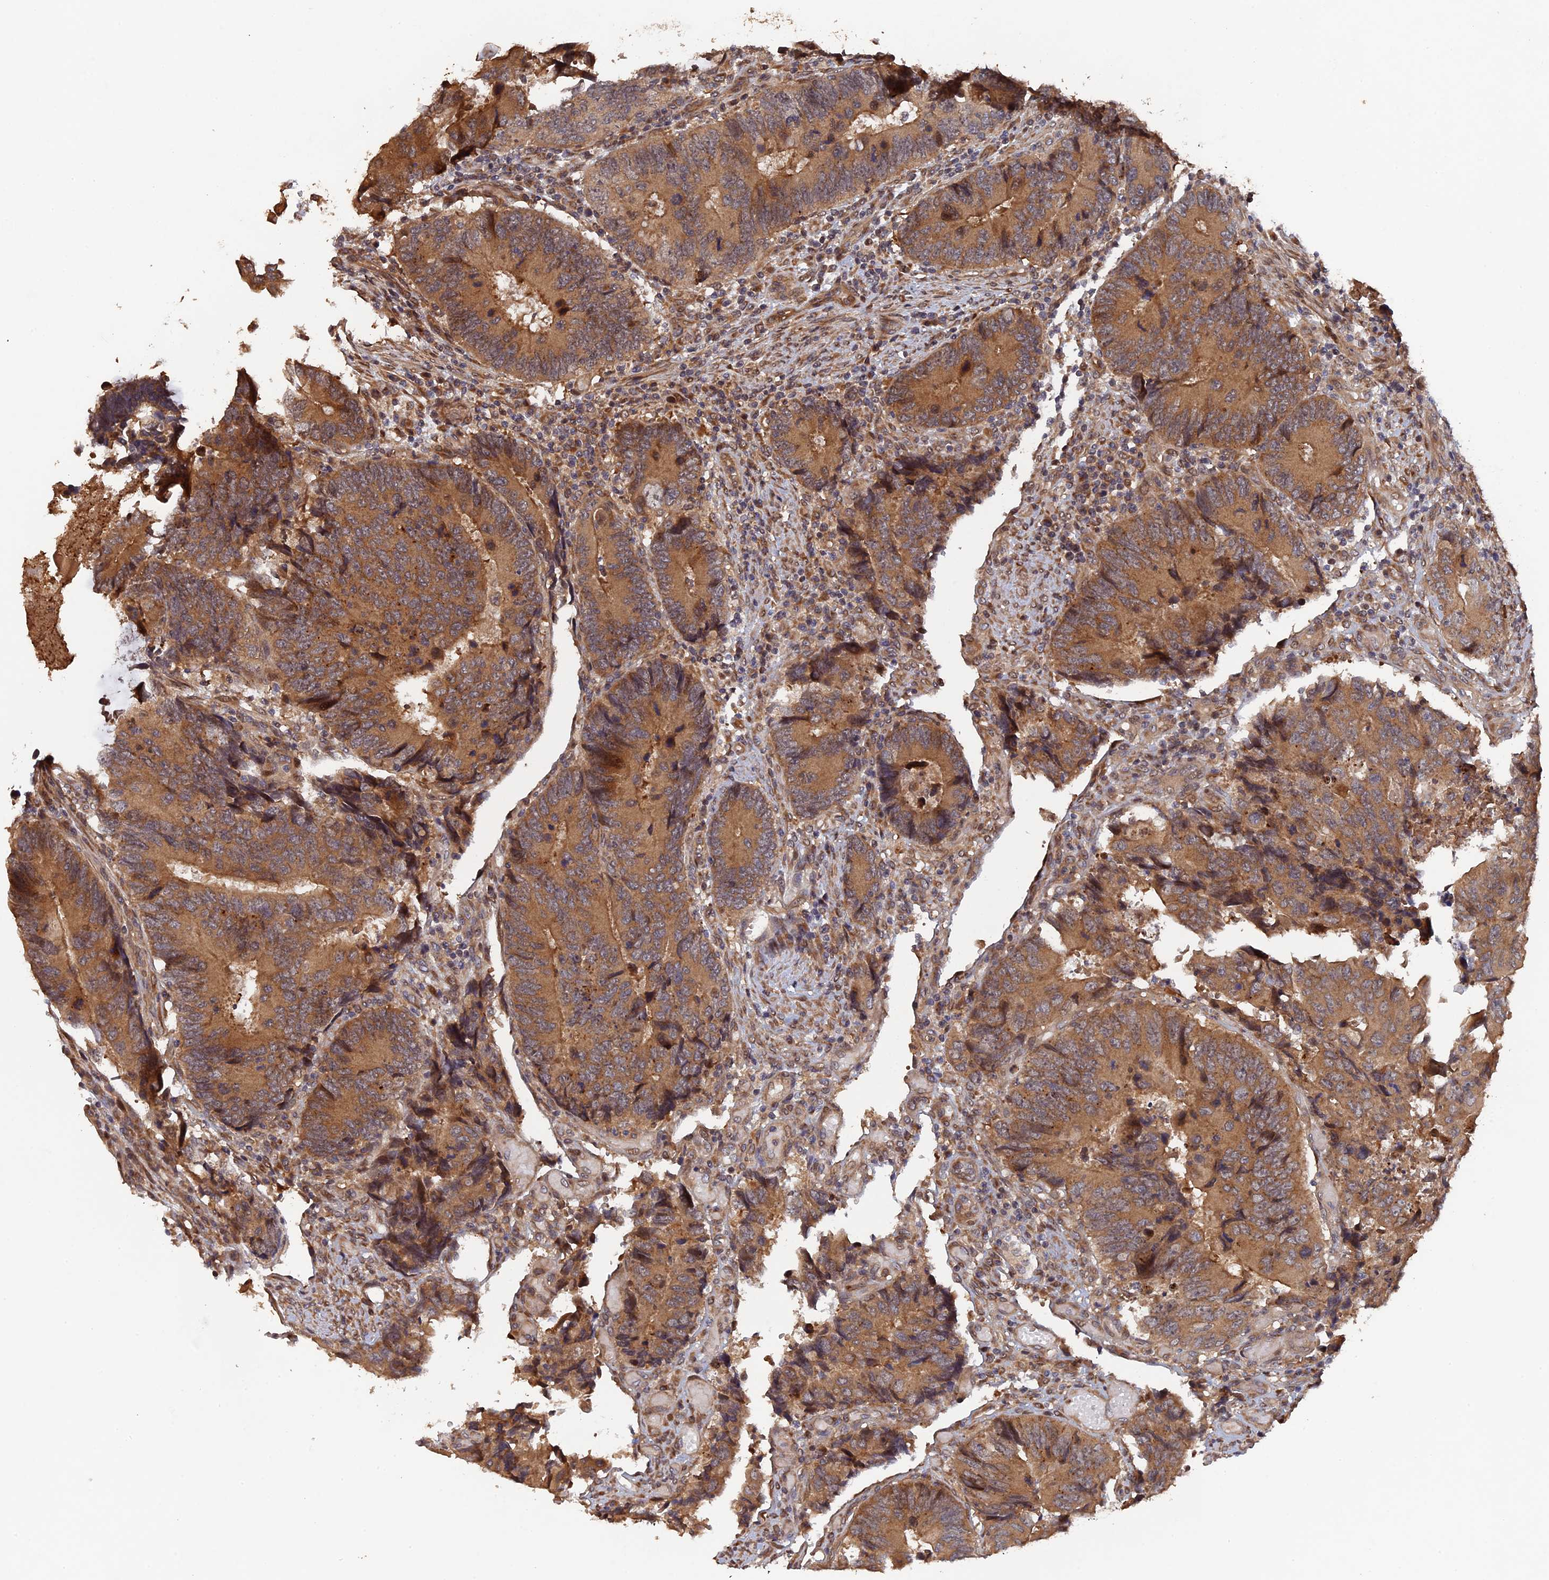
{"staining": {"intensity": "moderate", "quantity": ">75%", "location": "cytoplasmic/membranous"}, "tissue": "colorectal cancer", "cell_type": "Tumor cells", "image_type": "cancer", "snomed": [{"axis": "morphology", "description": "Adenocarcinoma, NOS"}, {"axis": "topography", "description": "Colon"}], "caption": "Human colorectal adenocarcinoma stained with a protein marker reveals moderate staining in tumor cells.", "gene": "VPS37C", "patient": {"sex": "male", "age": 87}}